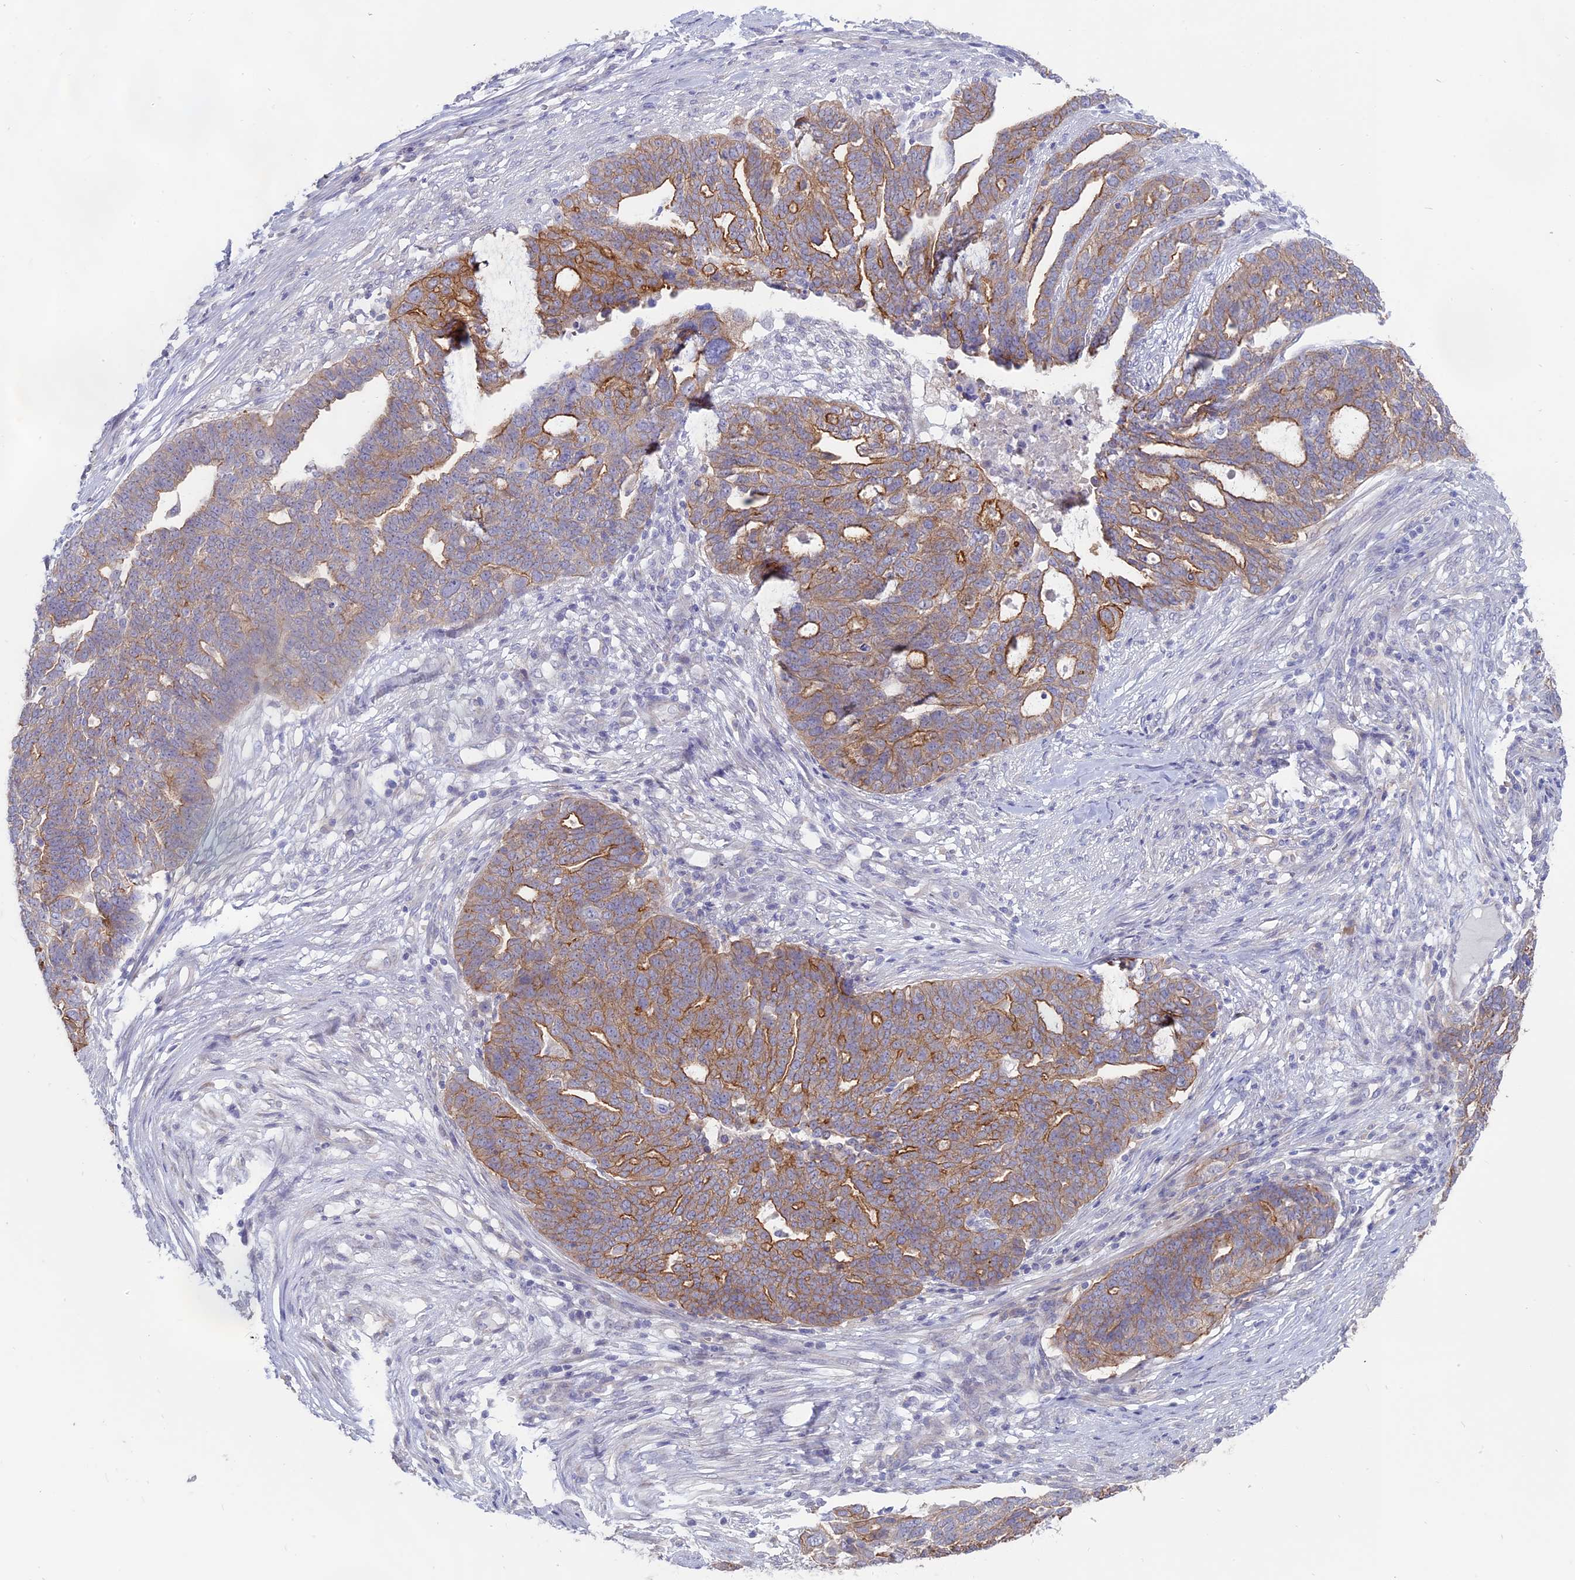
{"staining": {"intensity": "moderate", "quantity": "25%-75%", "location": "cytoplasmic/membranous"}, "tissue": "ovarian cancer", "cell_type": "Tumor cells", "image_type": "cancer", "snomed": [{"axis": "morphology", "description": "Cystadenocarcinoma, serous, NOS"}, {"axis": "topography", "description": "Ovary"}], "caption": "Protein expression analysis of human ovarian cancer (serous cystadenocarcinoma) reveals moderate cytoplasmic/membranous positivity in about 25%-75% of tumor cells.", "gene": "MYO5B", "patient": {"sex": "female", "age": 59}}